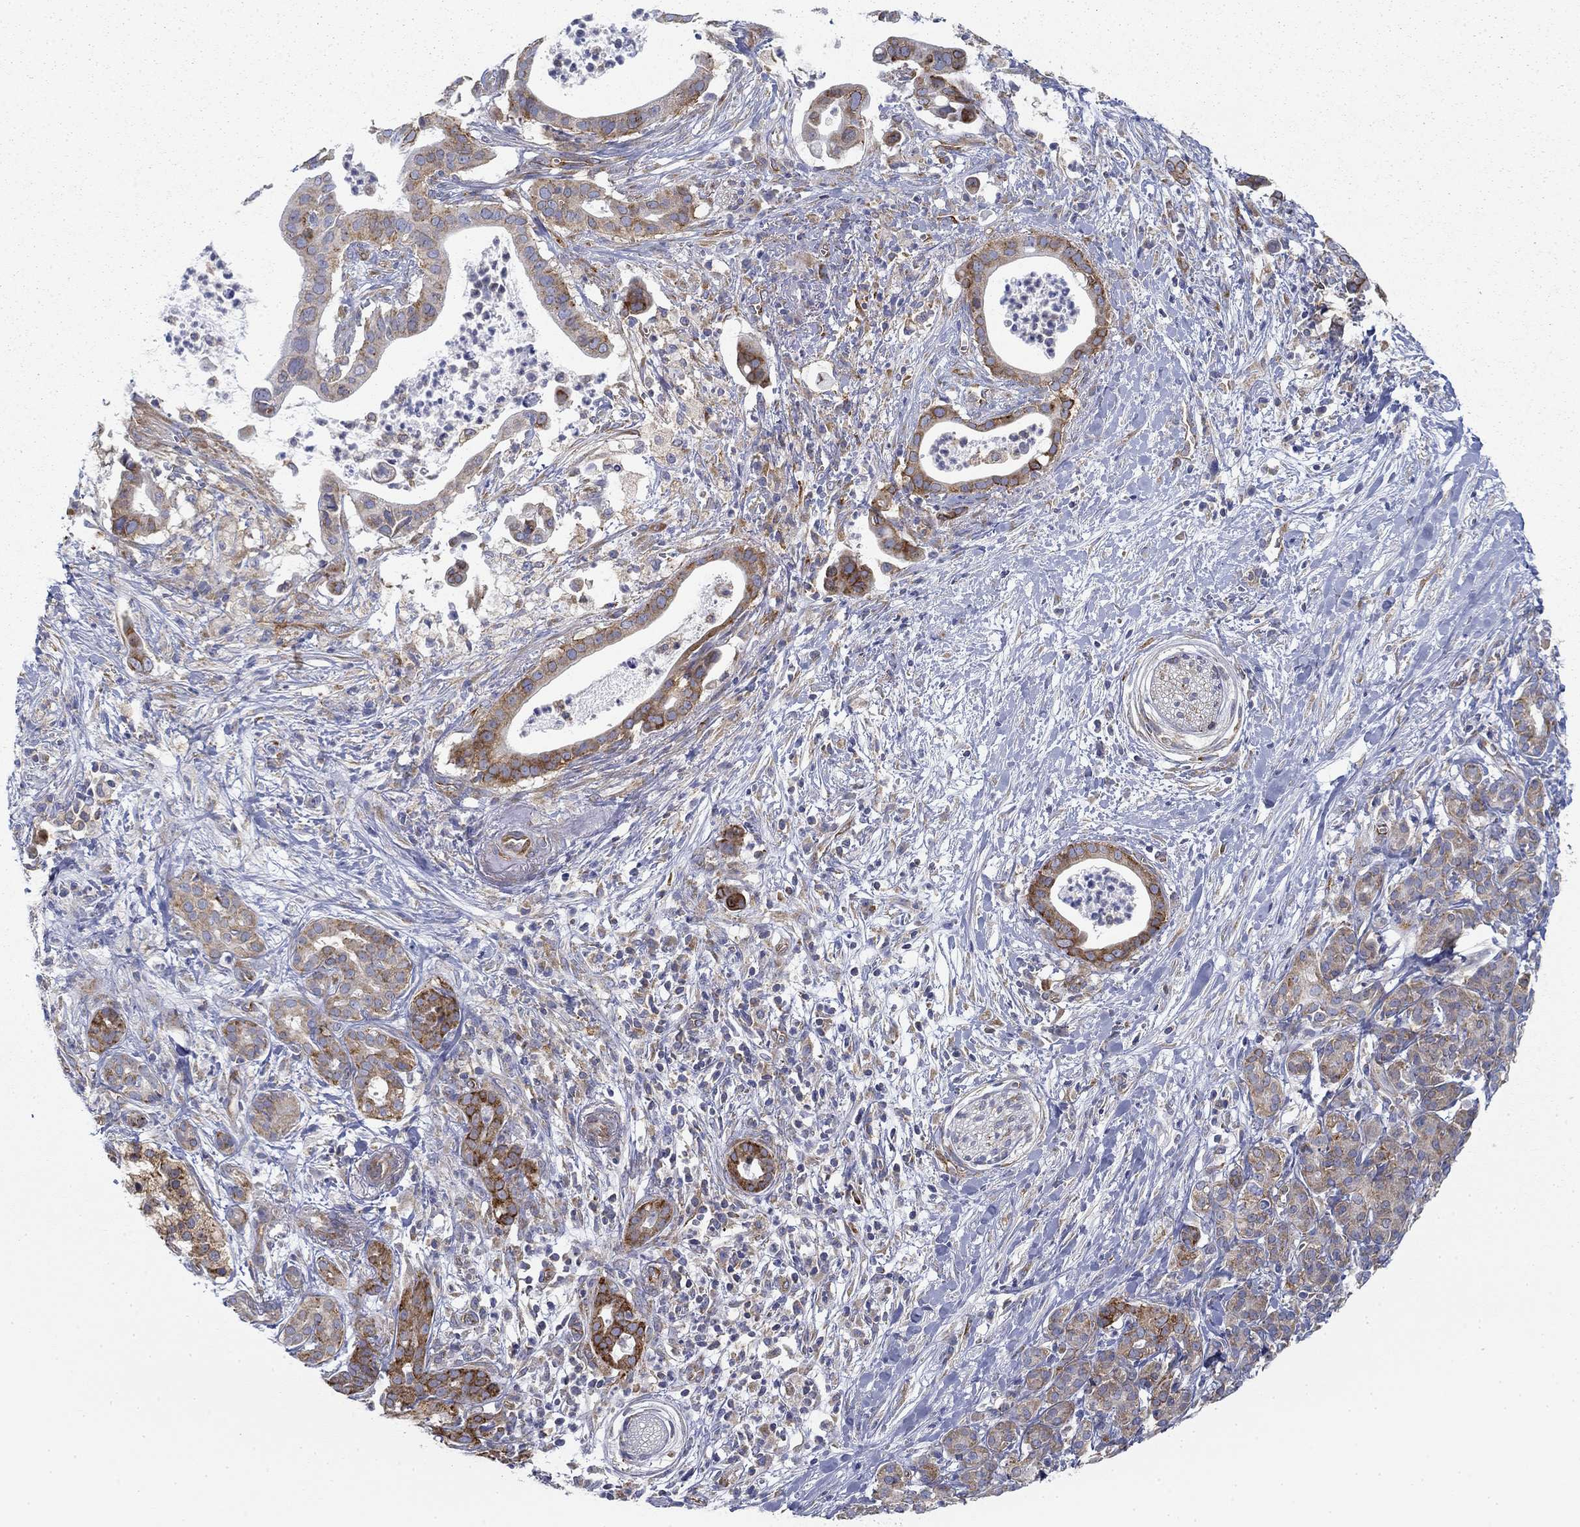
{"staining": {"intensity": "strong", "quantity": "<25%", "location": "cytoplasmic/membranous"}, "tissue": "pancreatic cancer", "cell_type": "Tumor cells", "image_type": "cancer", "snomed": [{"axis": "morphology", "description": "Adenocarcinoma, NOS"}, {"axis": "topography", "description": "Pancreas"}], "caption": "Immunohistochemical staining of human pancreatic cancer (adenocarcinoma) shows strong cytoplasmic/membranous protein expression in approximately <25% of tumor cells. (Brightfield microscopy of DAB IHC at high magnification).", "gene": "FXR1", "patient": {"sex": "male", "age": 61}}